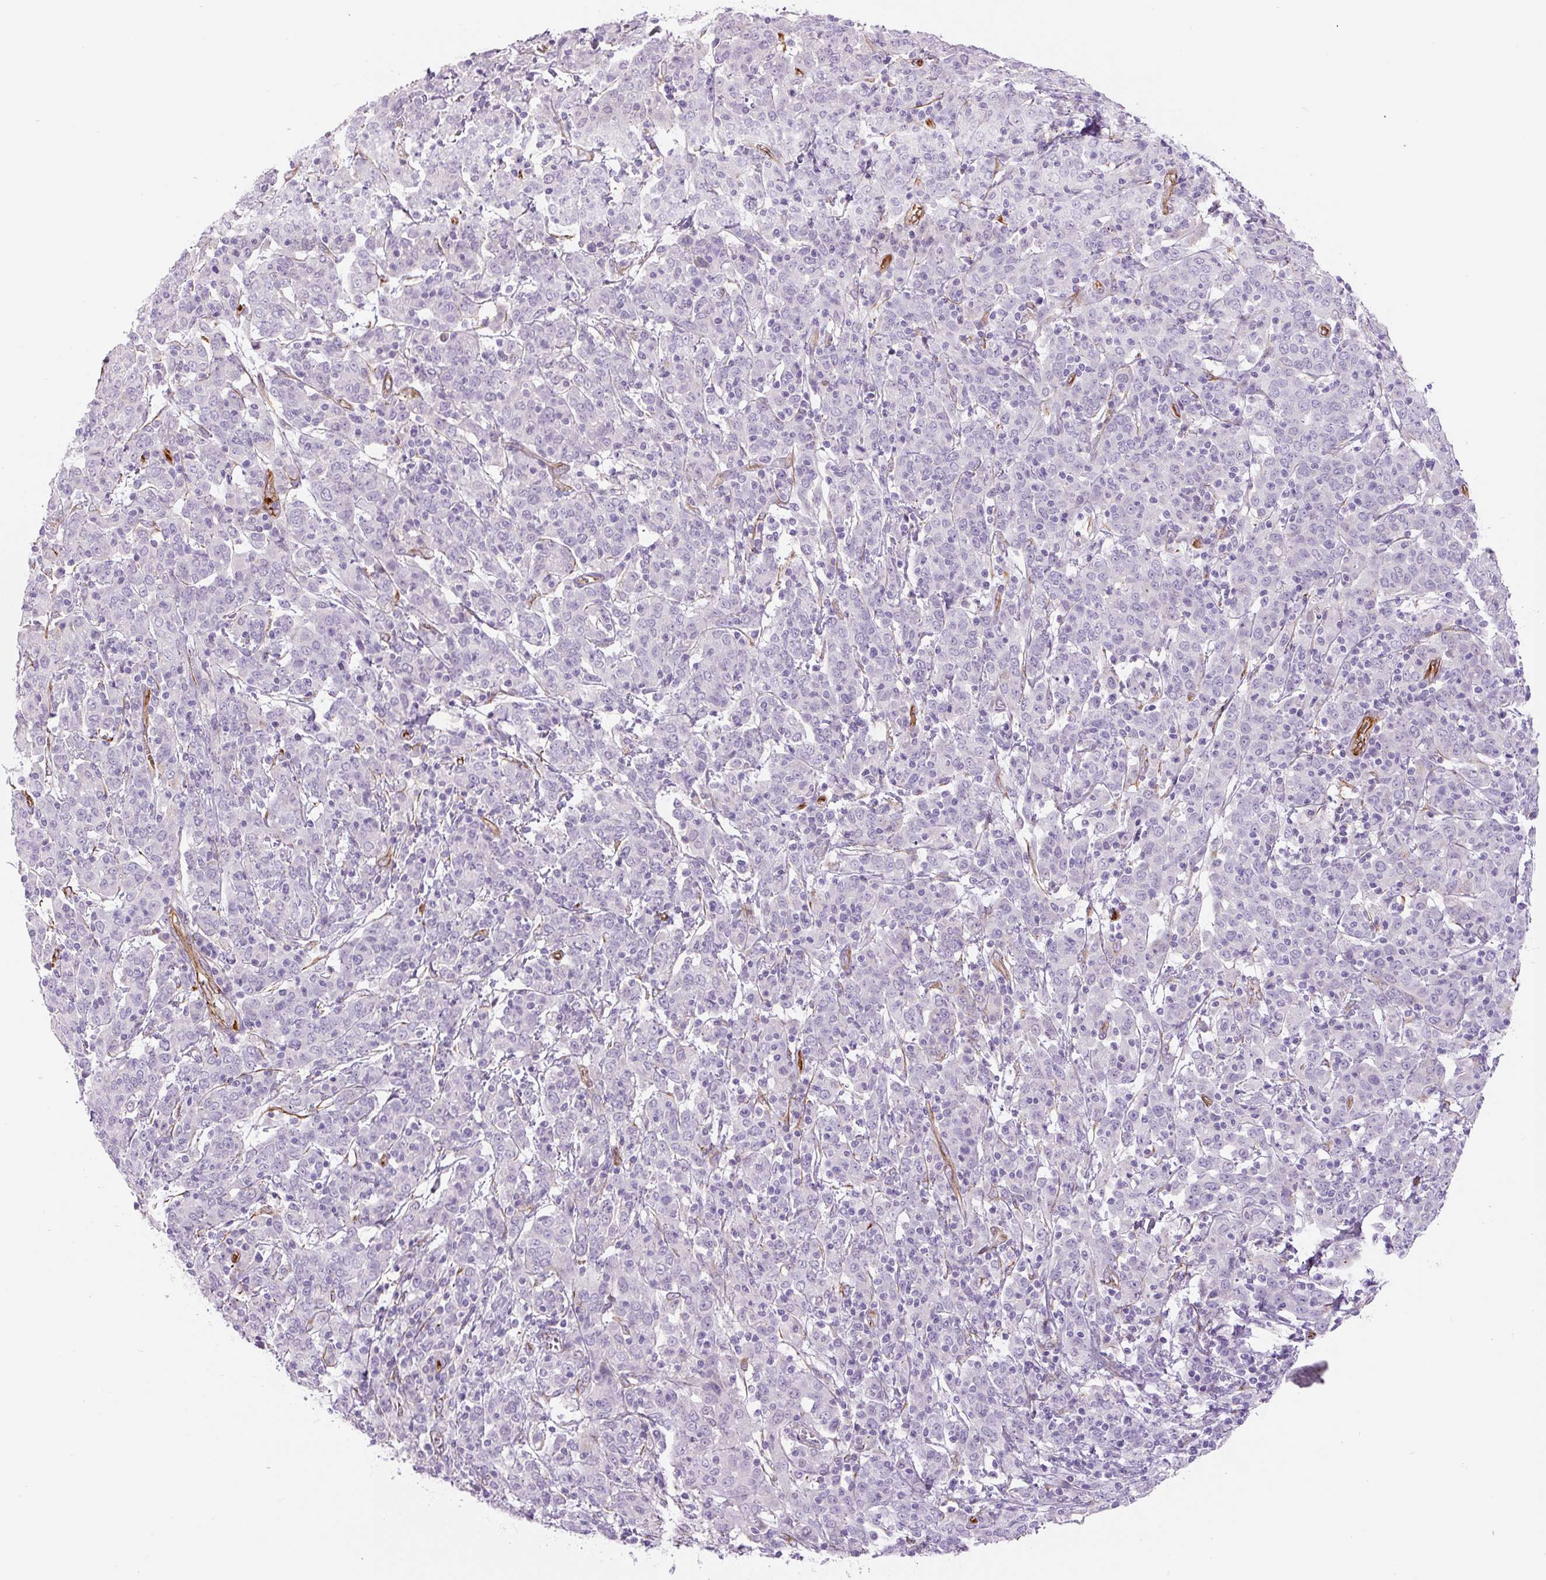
{"staining": {"intensity": "negative", "quantity": "none", "location": "none"}, "tissue": "cervical cancer", "cell_type": "Tumor cells", "image_type": "cancer", "snomed": [{"axis": "morphology", "description": "Squamous cell carcinoma, NOS"}, {"axis": "topography", "description": "Cervix"}], "caption": "Protein analysis of squamous cell carcinoma (cervical) shows no significant expression in tumor cells.", "gene": "NES", "patient": {"sex": "female", "age": 67}}